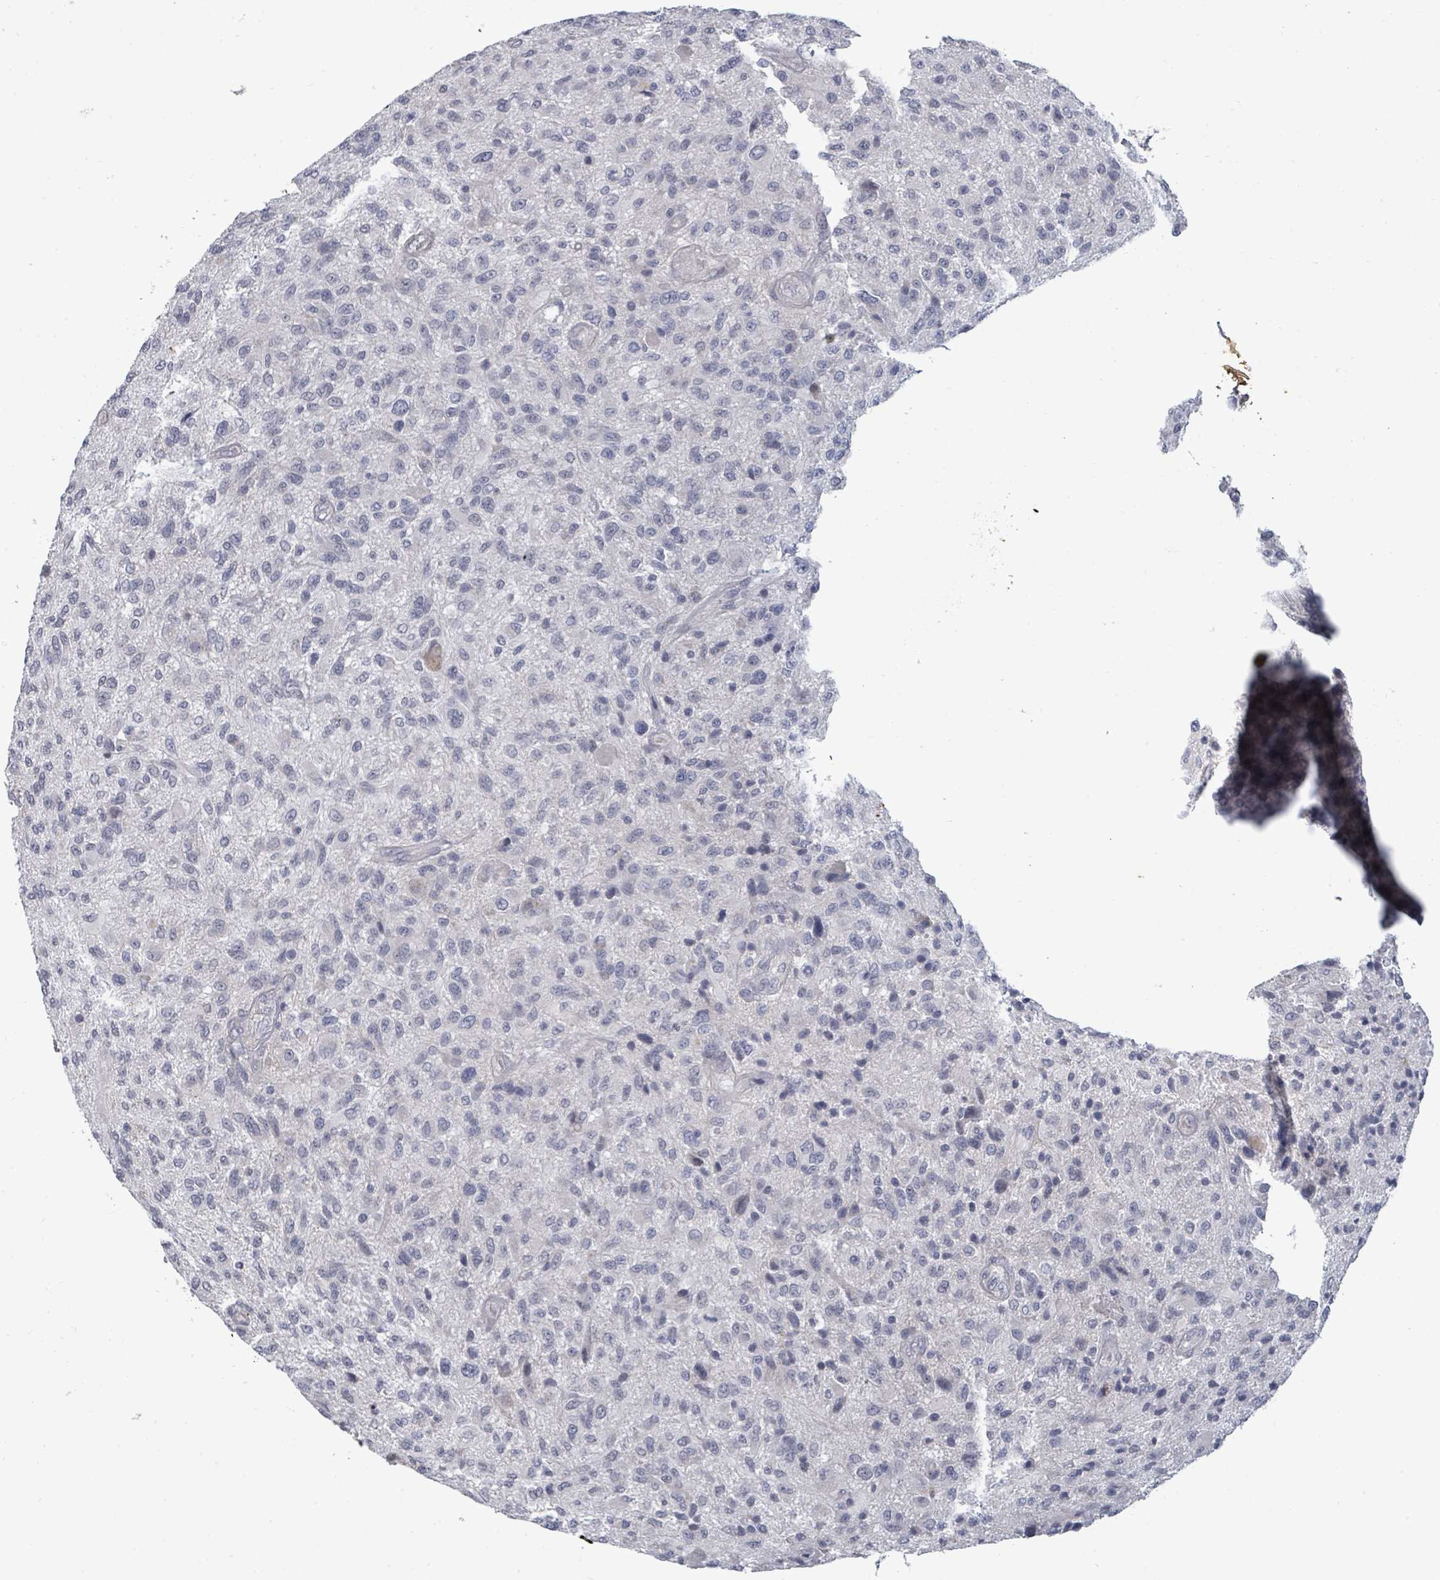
{"staining": {"intensity": "negative", "quantity": "none", "location": "none"}, "tissue": "glioma", "cell_type": "Tumor cells", "image_type": "cancer", "snomed": [{"axis": "morphology", "description": "Glioma, malignant, High grade"}, {"axis": "topography", "description": "Brain"}], "caption": "Malignant glioma (high-grade) stained for a protein using immunohistochemistry (IHC) shows no positivity tumor cells.", "gene": "ASB12", "patient": {"sex": "male", "age": 47}}